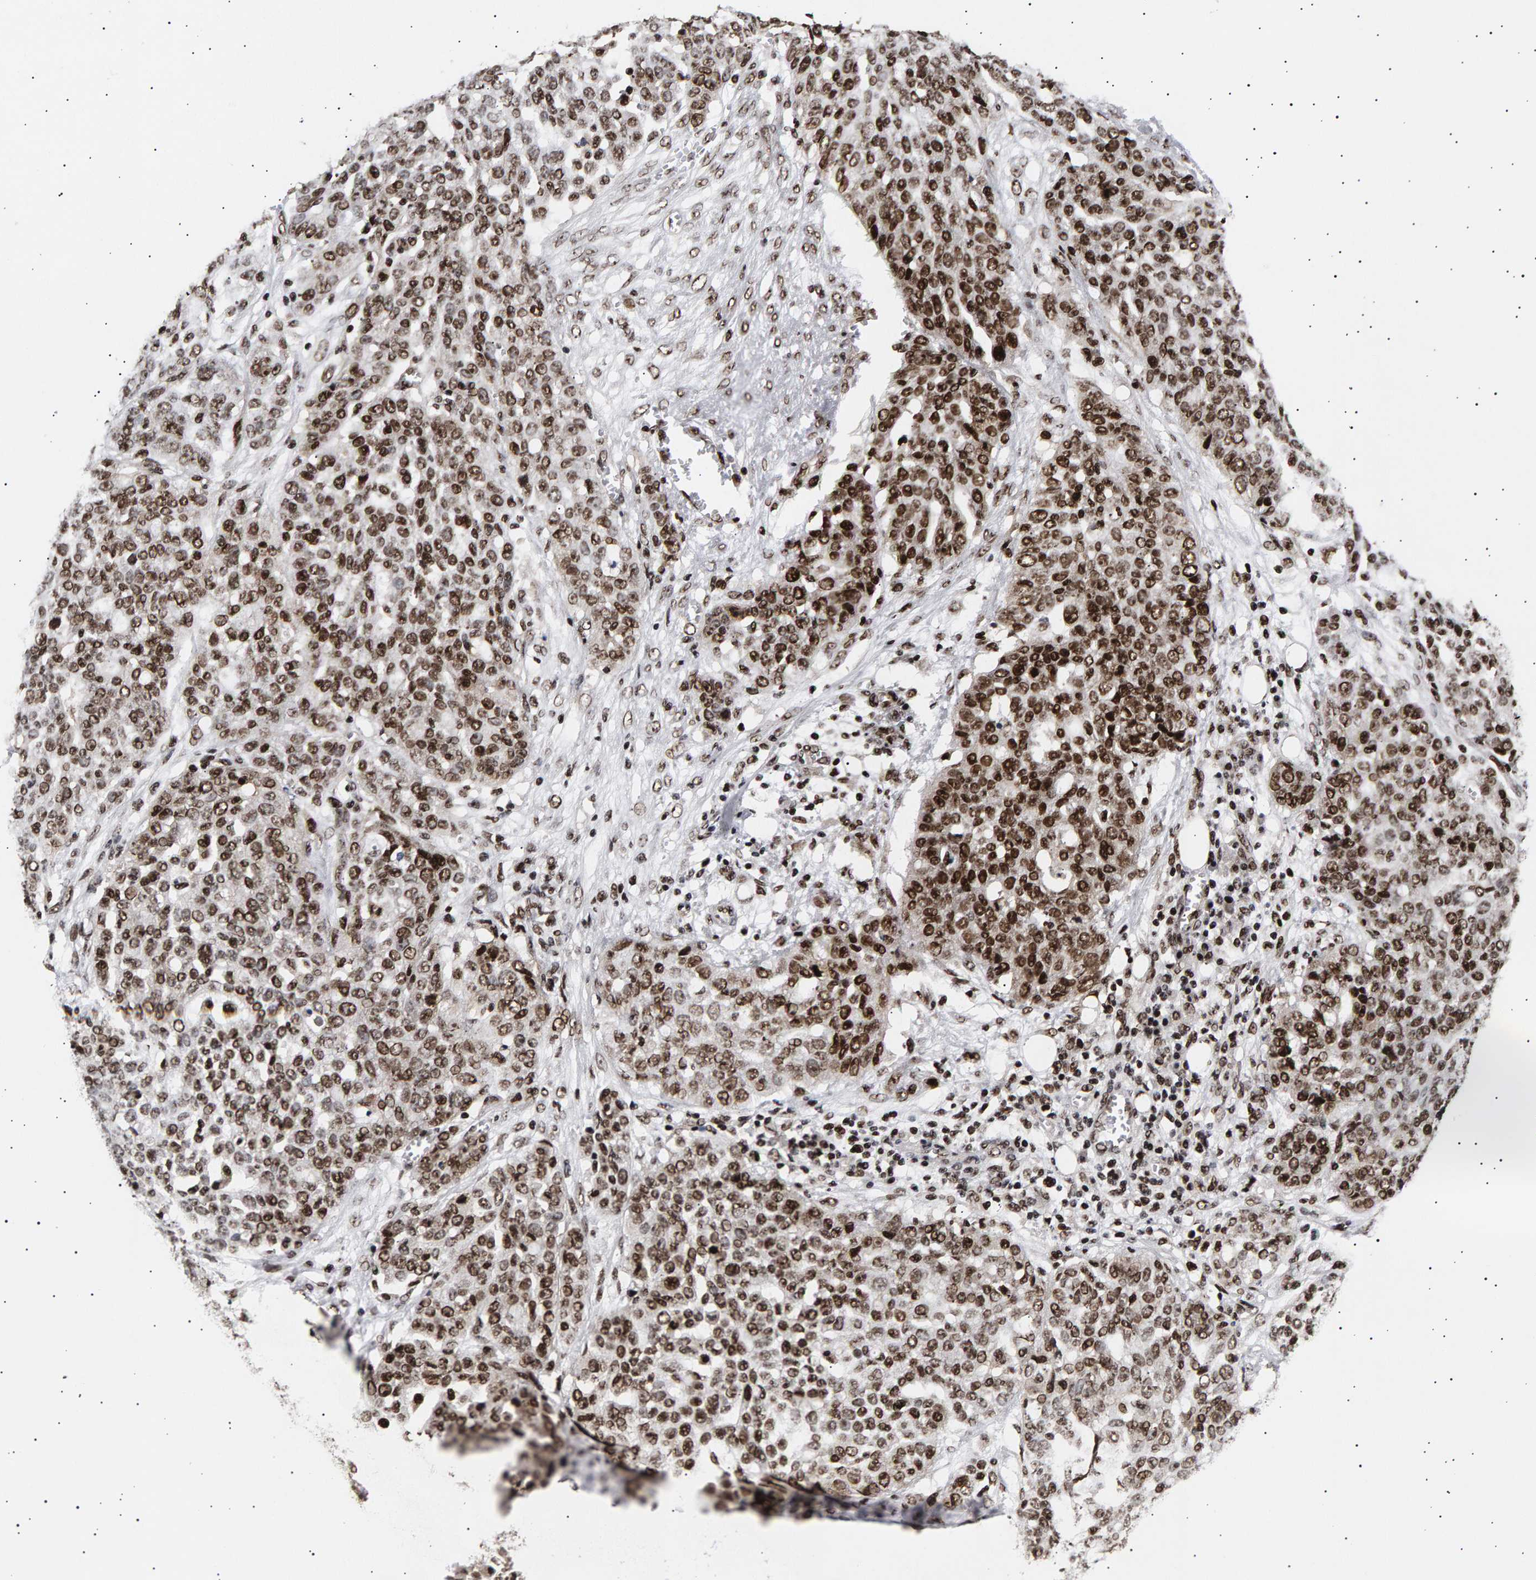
{"staining": {"intensity": "strong", "quantity": ">75%", "location": "nuclear"}, "tissue": "ovarian cancer", "cell_type": "Tumor cells", "image_type": "cancer", "snomed": [{"axis": "morphology", "description": "Cystadenocarcinoma, serous, NOS"}, {"axis": "topography", "description": "Soft tissue"}, {"axis": "topography", "description": "Ovary"}], "caption": "The immunohistochemical stain highlights strong nuclear positivity in tumor cells of serous cystadenocarcinoma (ovarian) tissue.", "gene": "ANKRD40", "patient": {"sex": "female", "age": 57}}